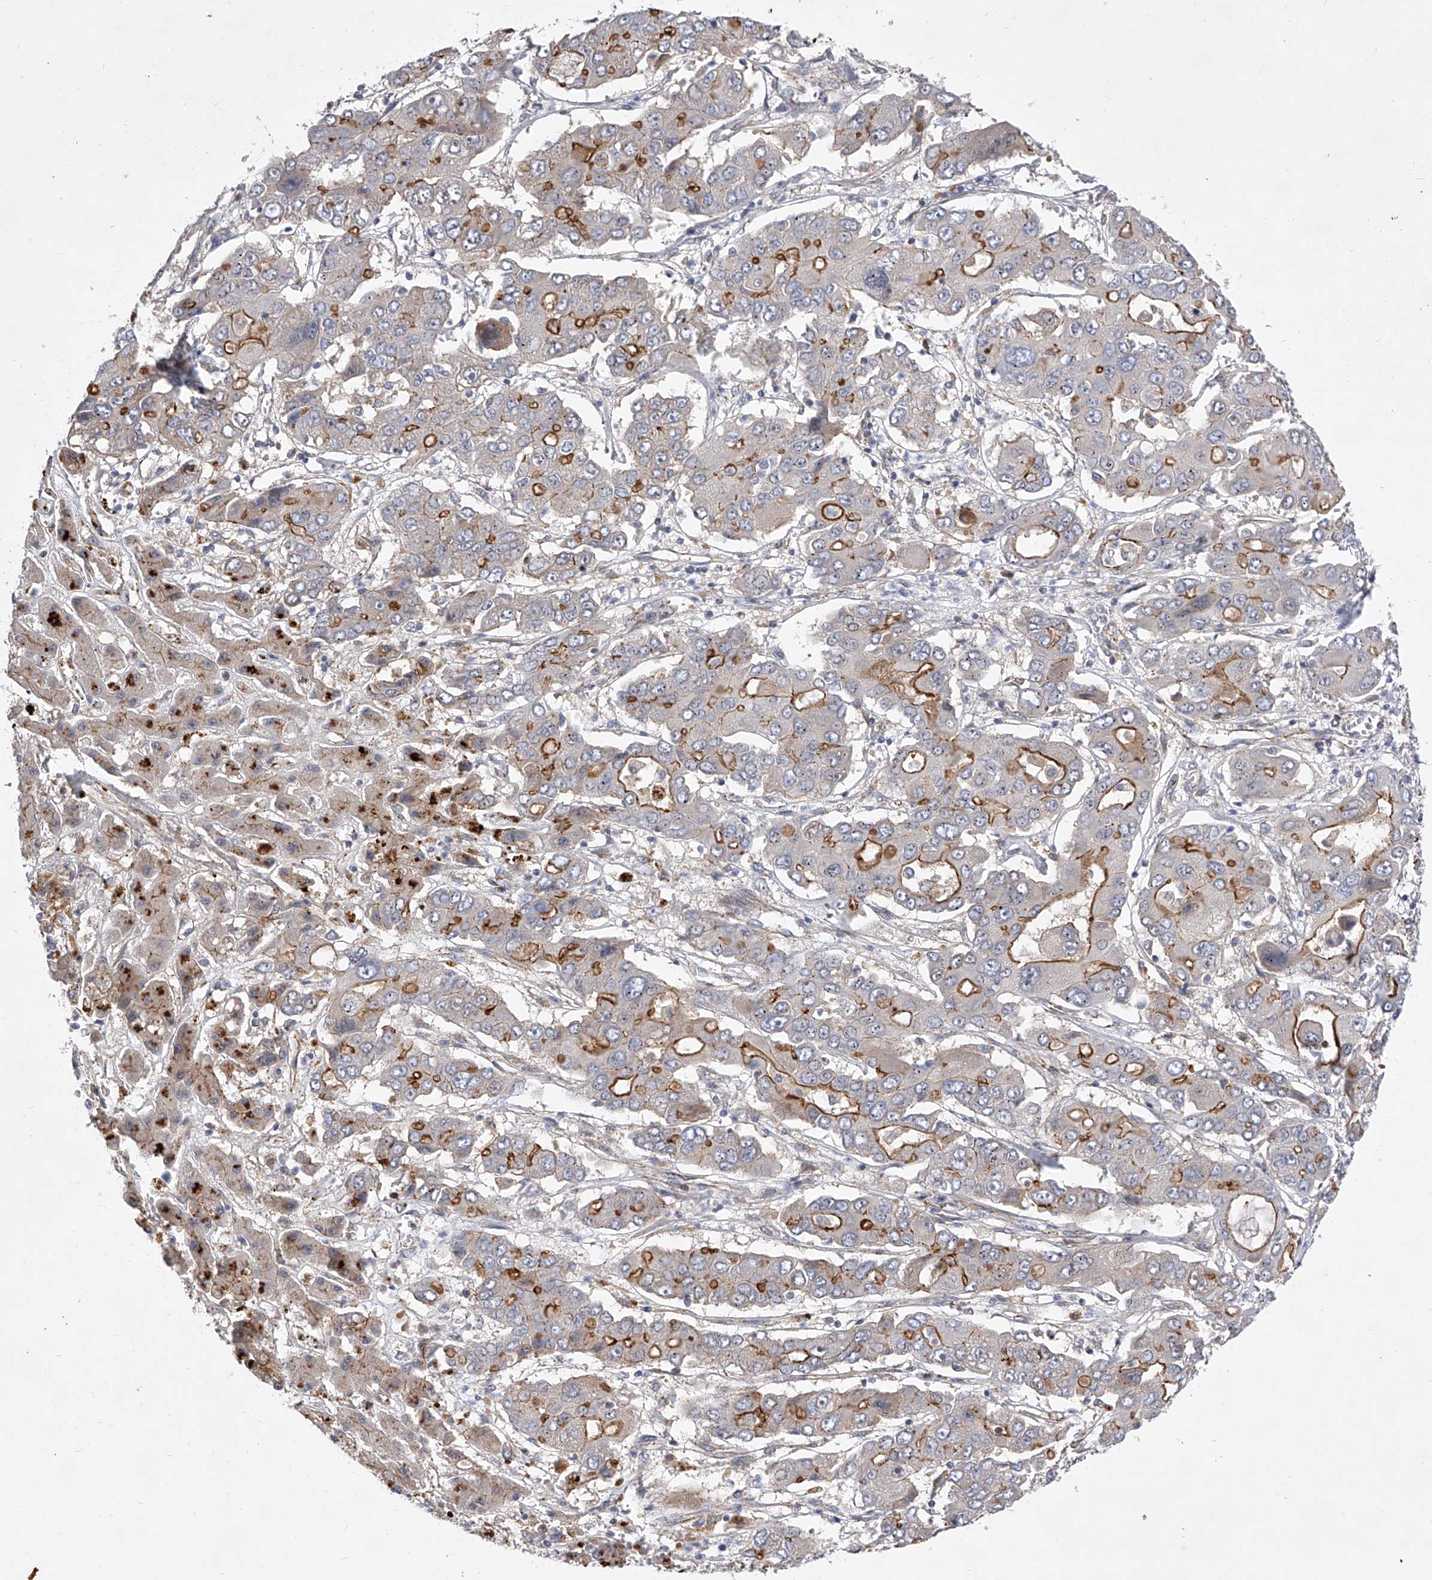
{"staining": {"intensity": "moderate", "quantity": "<25%", "location": "cytoplasmic/membranous"}, "tissue": "liver cancer", "cell_type": "Tumor cells", "image_type": "cancer", "snomed": [{"axis": "morphology", "description": "Cholangiocarcinoma"}, {"axis": "topography", "description": "Liver"}], "caption": "The histopathology image reveals a brown stain indicating the presence of a protein in the cytoplasmic/membranous of tumor cells in liver cholangiocarcinoma.", "gene": "MINDY4", "patient": {"sex": "male", "age": 67}}